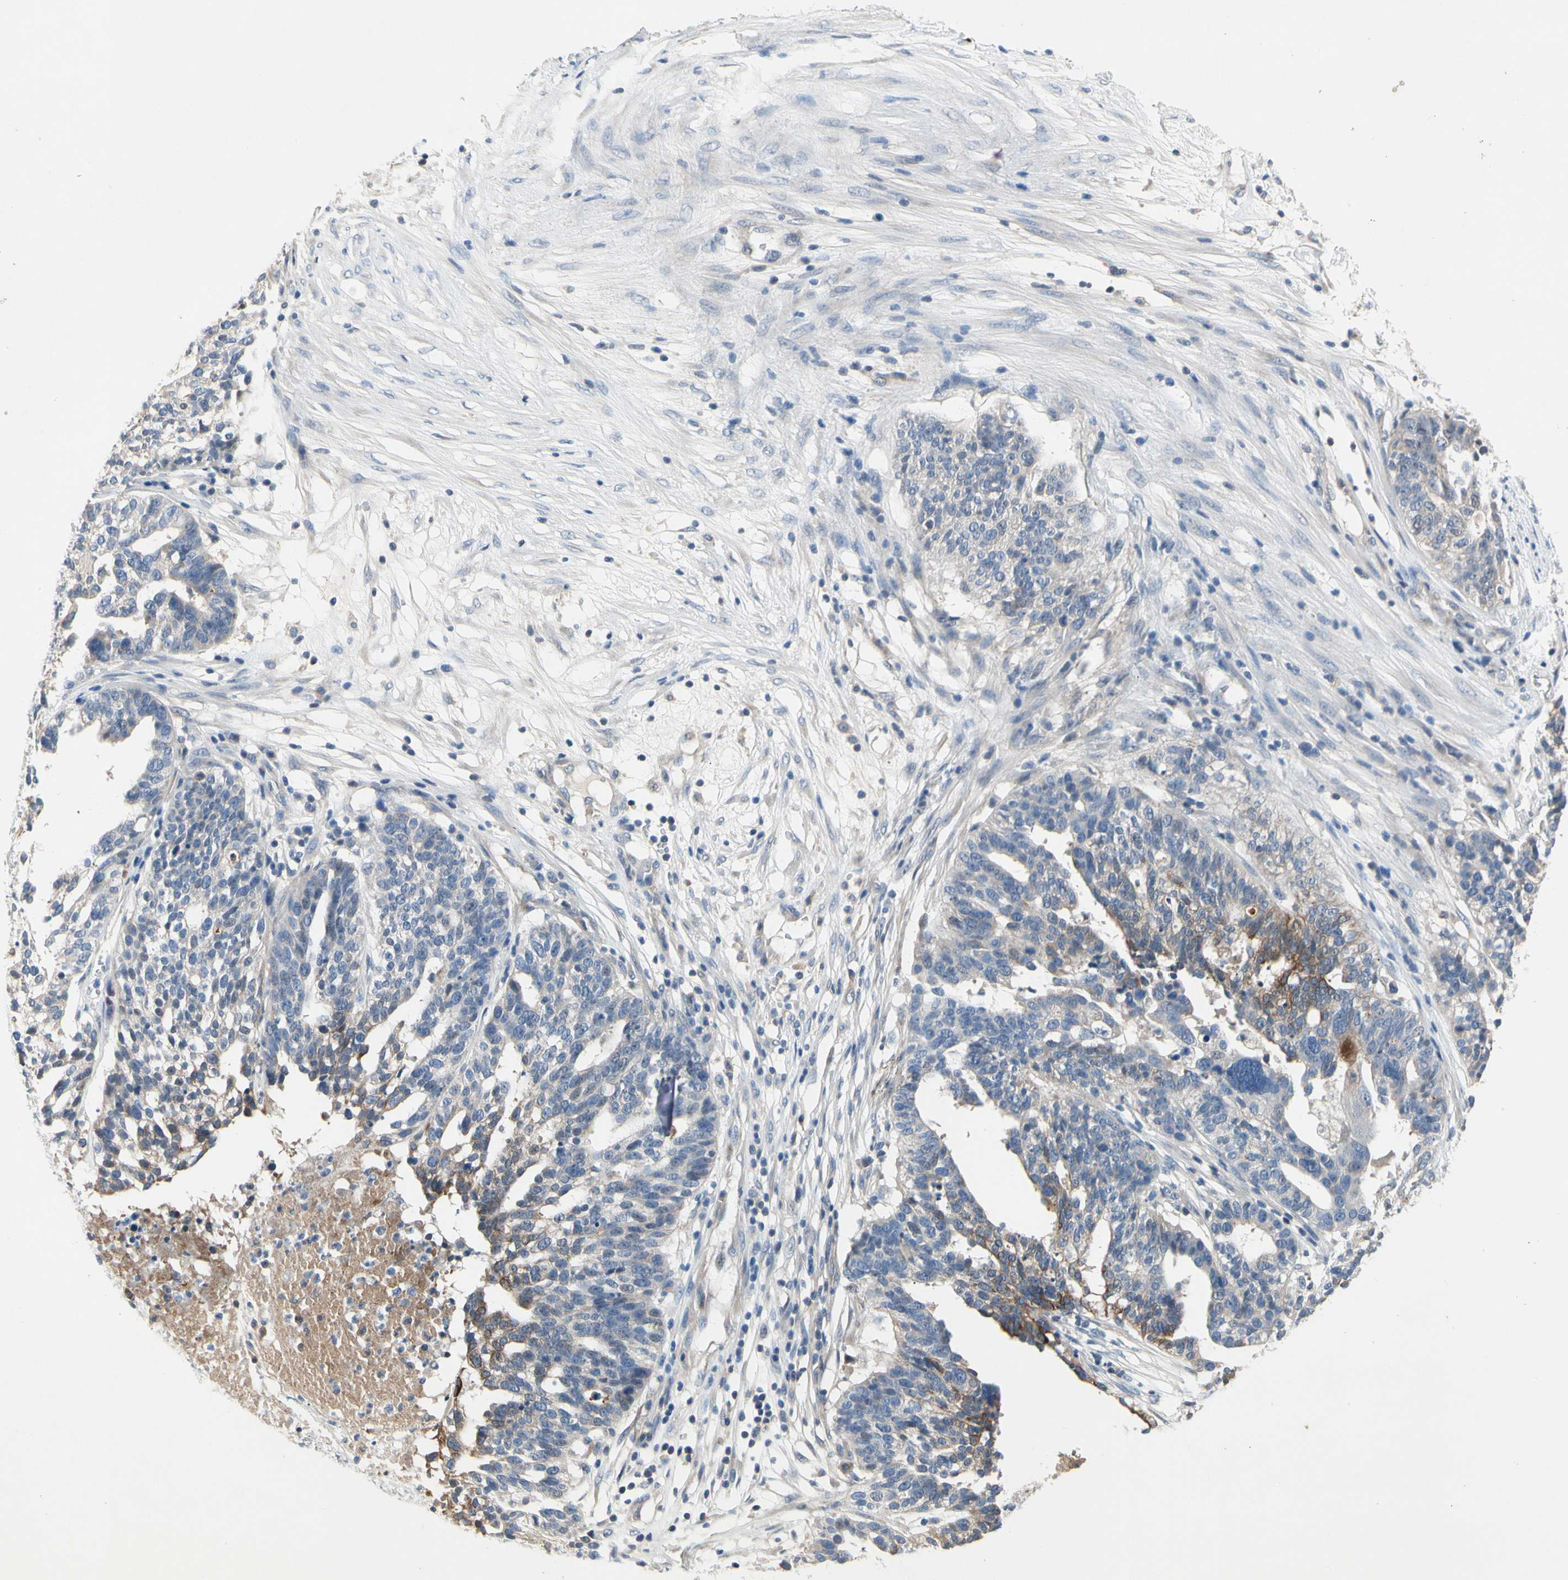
{"staining": {"intensity": "weak", "quantity": "25%-75%", "location": "cytoplasmic/membranous"}, "tissue": "ovarian cancer", "cell_type": "Tumor cells", "image_type": "cancer", "snomed": [{"axis": "morphology", "description": "Cystadenocarcinoma, serous, NOS"}, {"axis": "topography", "description": "Ovary"}], "caption": "The immunohistochemical stain shows weak cytoplasmic/membranous staining in tumor cells of ovarian cancer (serous cystadenocarcinoma) tissue.", "gene": "GAS6", "patient": {"sex": "female", "age": 59}}